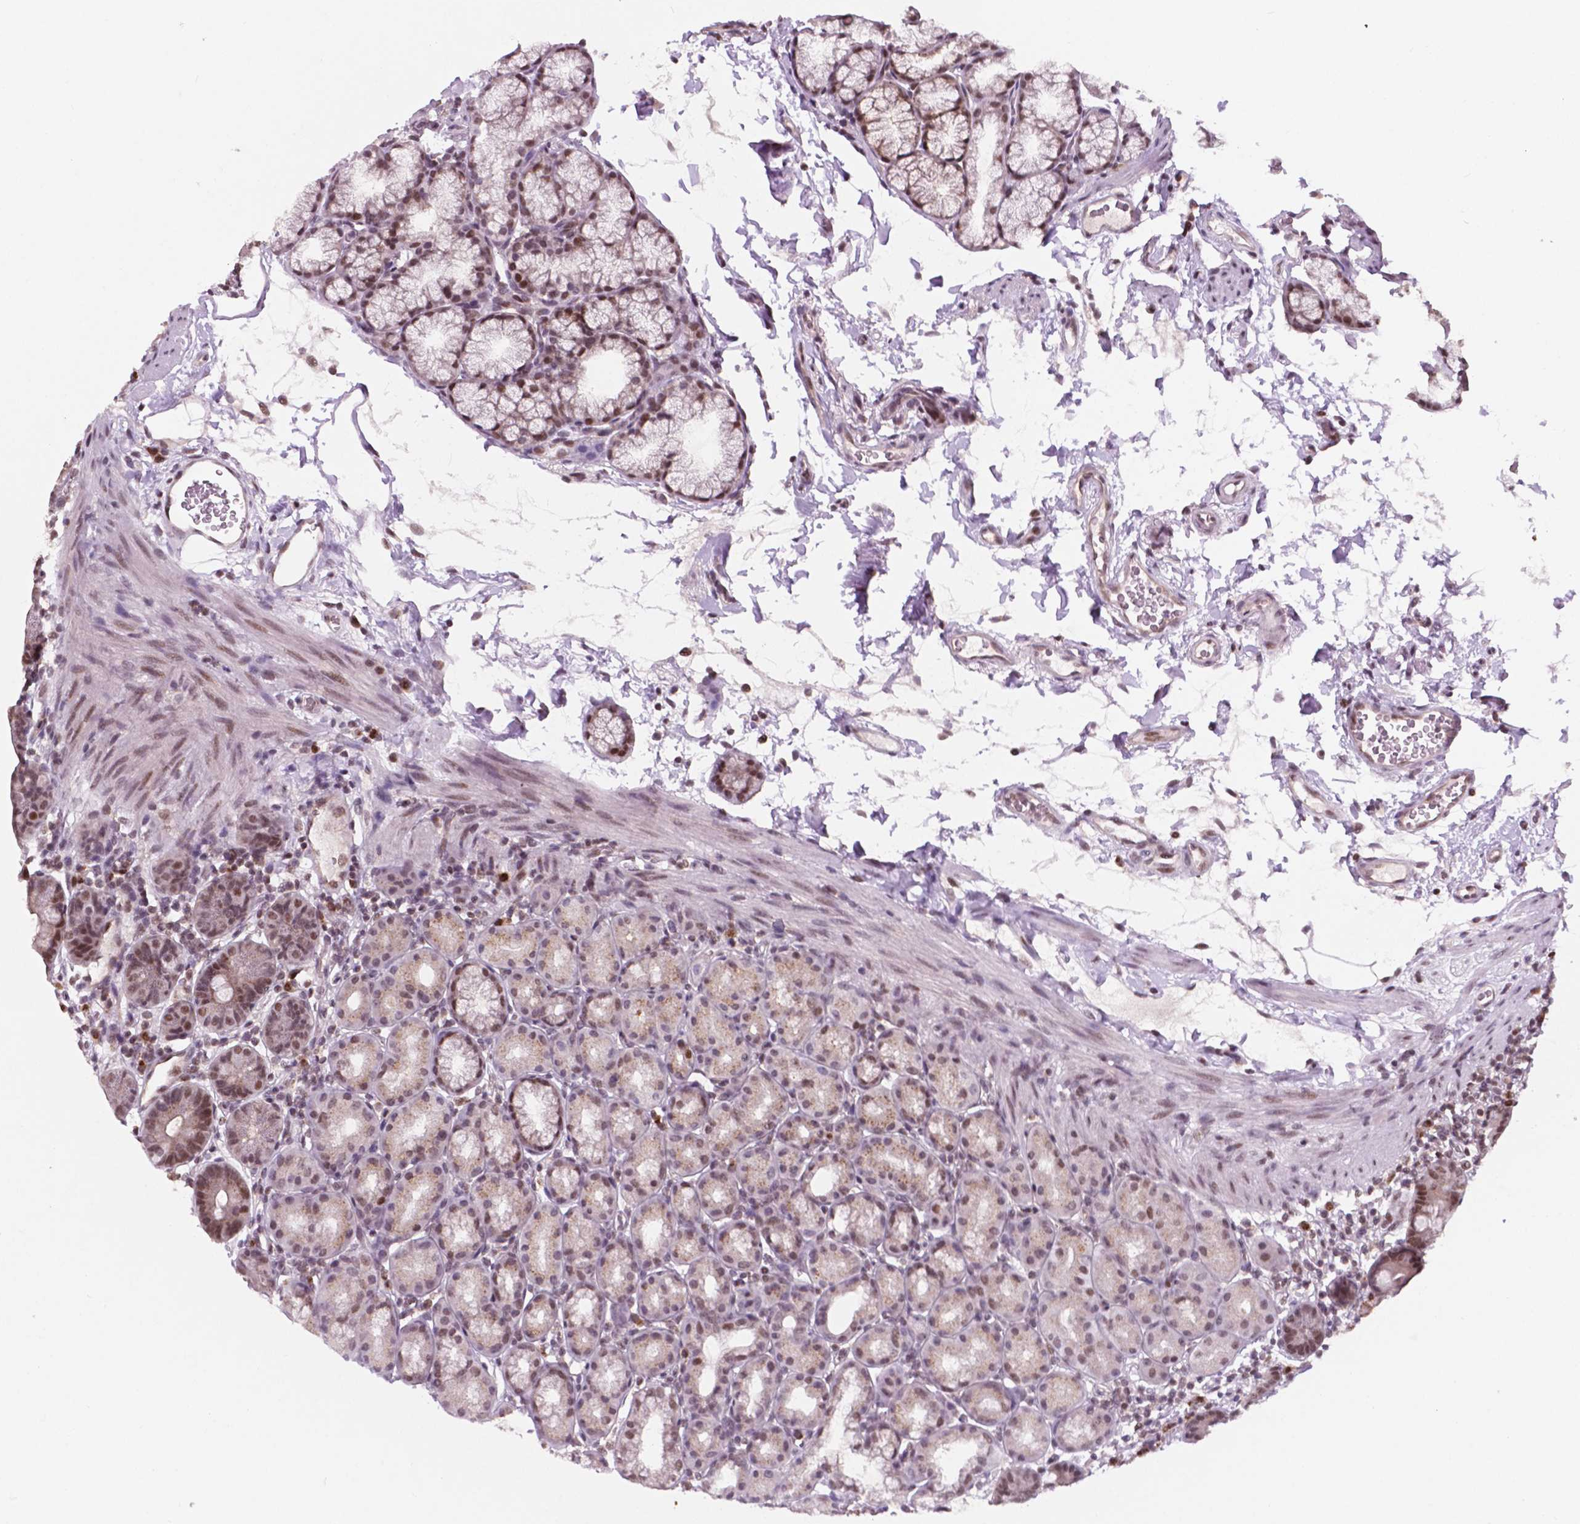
{"staining": {"intensity": "moderate", "quantity": "25%-75%", "location": "nuclear"}, "tissue": "duodenum", "cell_type": "Glandular cells", "image_type": "normal", "snomed": [{"axis": "morphology", "description": "Normal tissue, NOS"}, {"axis": "topography", "description": "Pancreas"}, {"axis": "topography", "description": "Duodenum"}], "caption": "Protein expression analysis of unremarkable duodenum demonstrates moderate nuclear staining in approximately 25%-75% of glandular cells.", "gene": "PER2", "patient": {"sex": "male", "age": 59}}